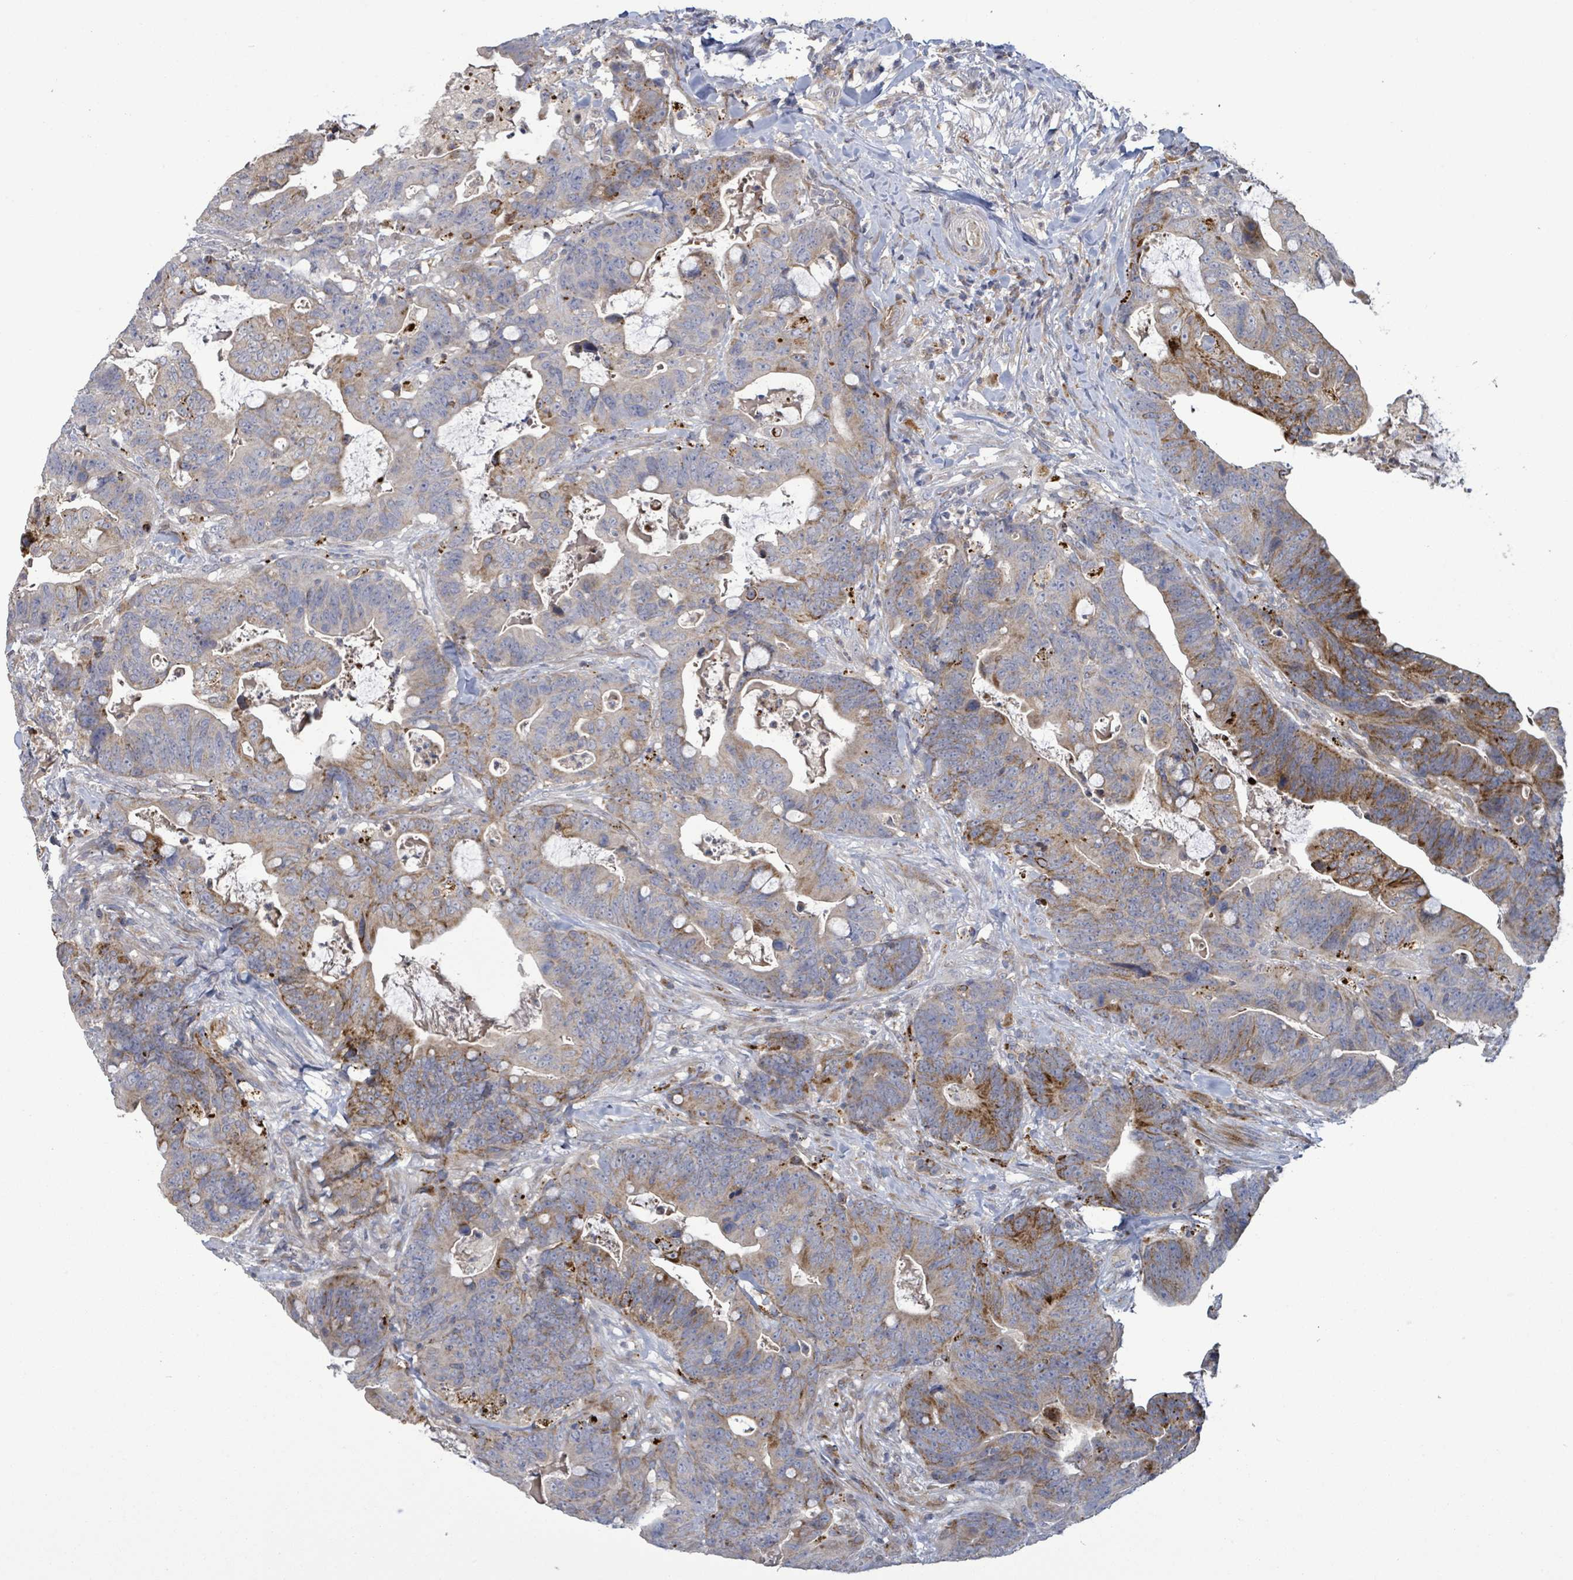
{"staining": {"intensity": "moderate", "quantity": "25%-75%", "location": "cytoplasmic/membranous"}, "tissue": "colorectal cancer", "cell_type": "Tumor cells", "image_type": "cancer", "snomed": [{"axis": "morphology", "description": "Adenocarcinoma, NOS"}, {"axis": "topography", "description": "Colon"}], "caption": "There is medium levels of moderate cytoplasmic/membranous positivity in tumor cells of colorectal cancer (adenocarcinoma), as demonstrated by immunohistochemical staining (brown color).", "gene": "DIPK2A", "patient": {"sex": "female", "age": 82}}